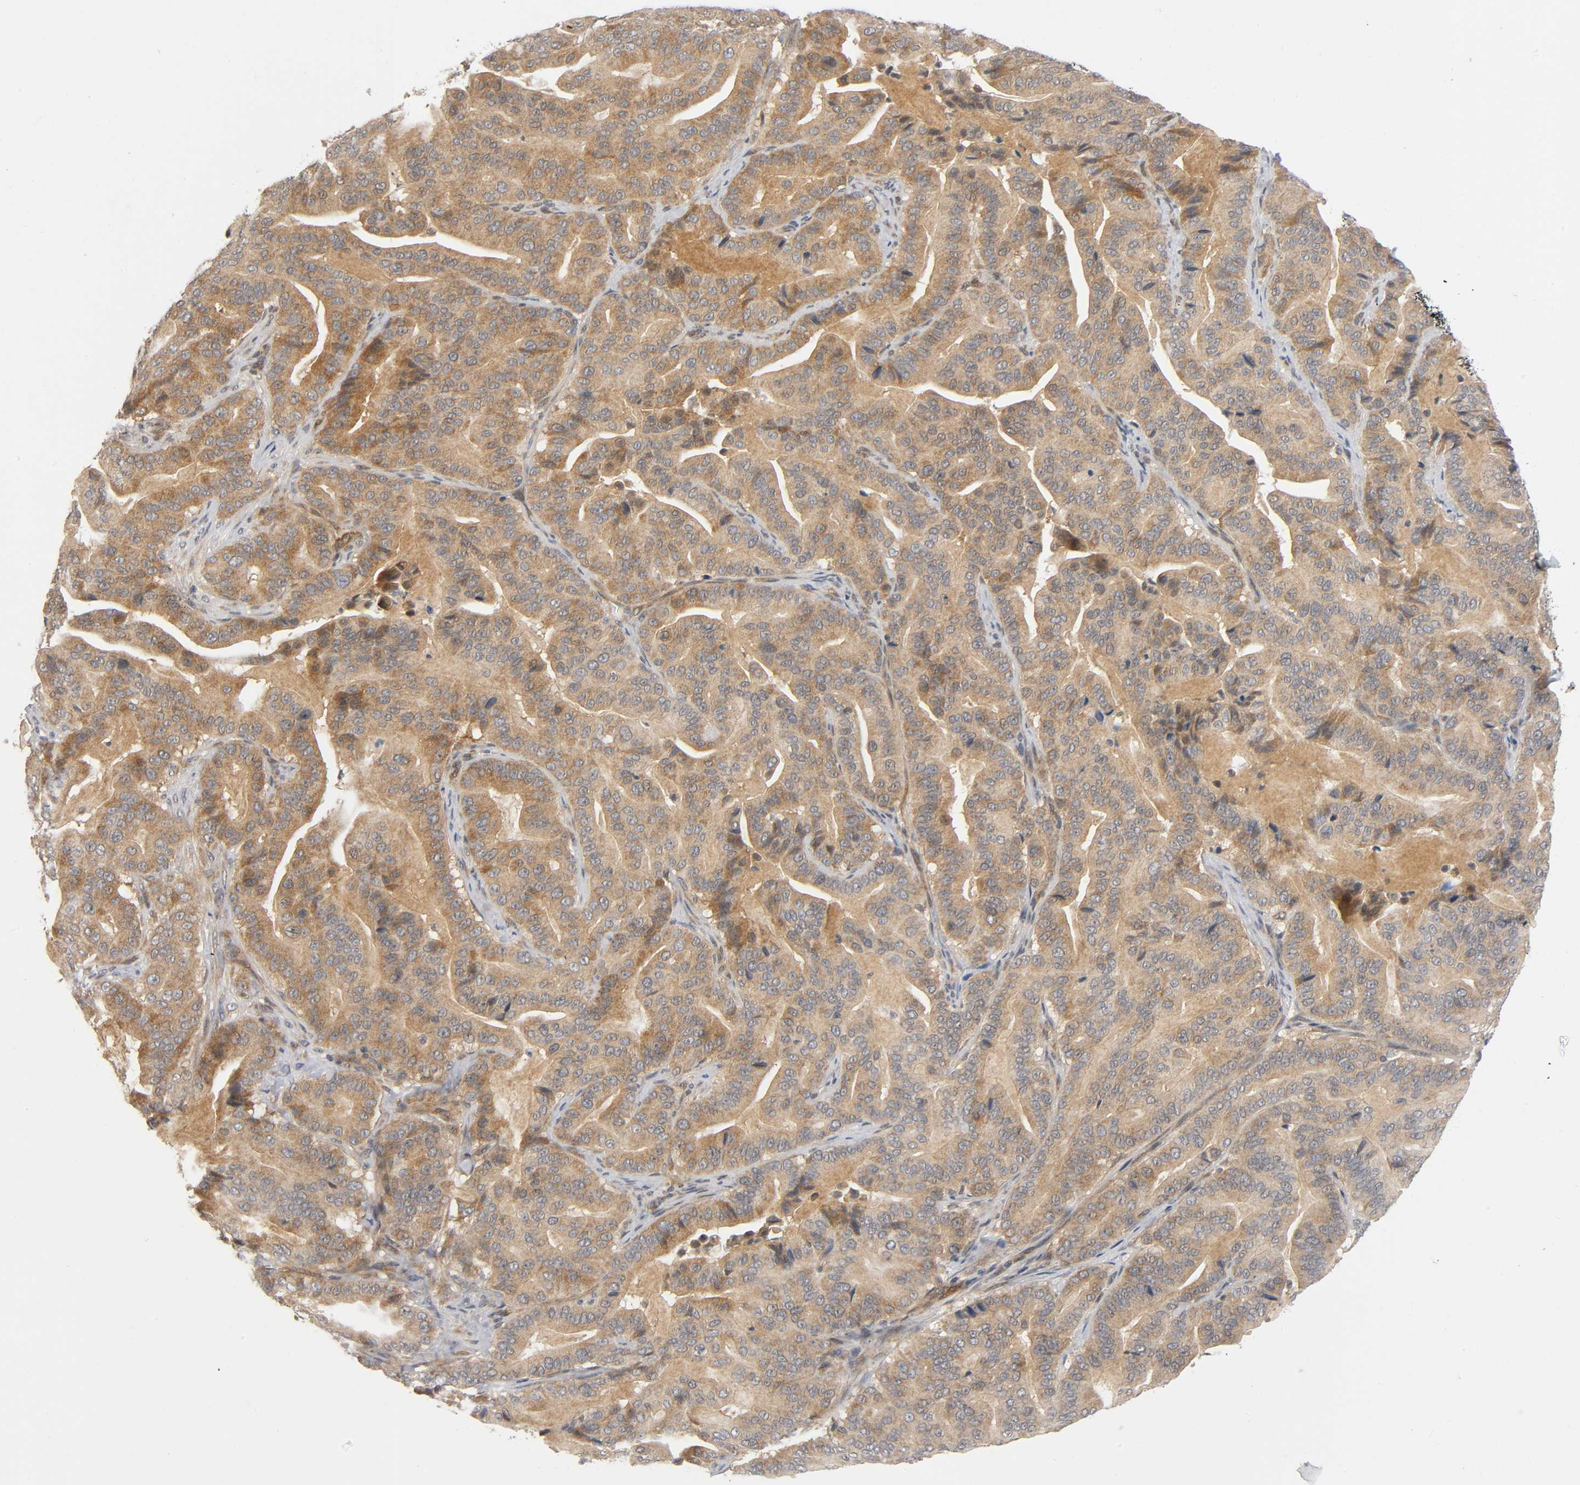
{"staining": {"intensity": "moderate", "quantity": ">75%", "location": "cytoplasmic/membranous"}, "tissue": "pancreatic cancer", "cell_type": "Tumor cells", "image_type": "cancer", "snomed": [{"axis": "morphology", "description": "Adenocarcinoma, NOS"}, {"axis": "topography", "description": "Pancreas"}], "caption": "The histopathology image exhibits a brown stain indicating the presence of a protein in the cytoplasmic/membranous of tumor cells in adenocarcinoma (pancreatic).", "gene": "MAPK8", "patient": {"sex": "male", "age": 63}}